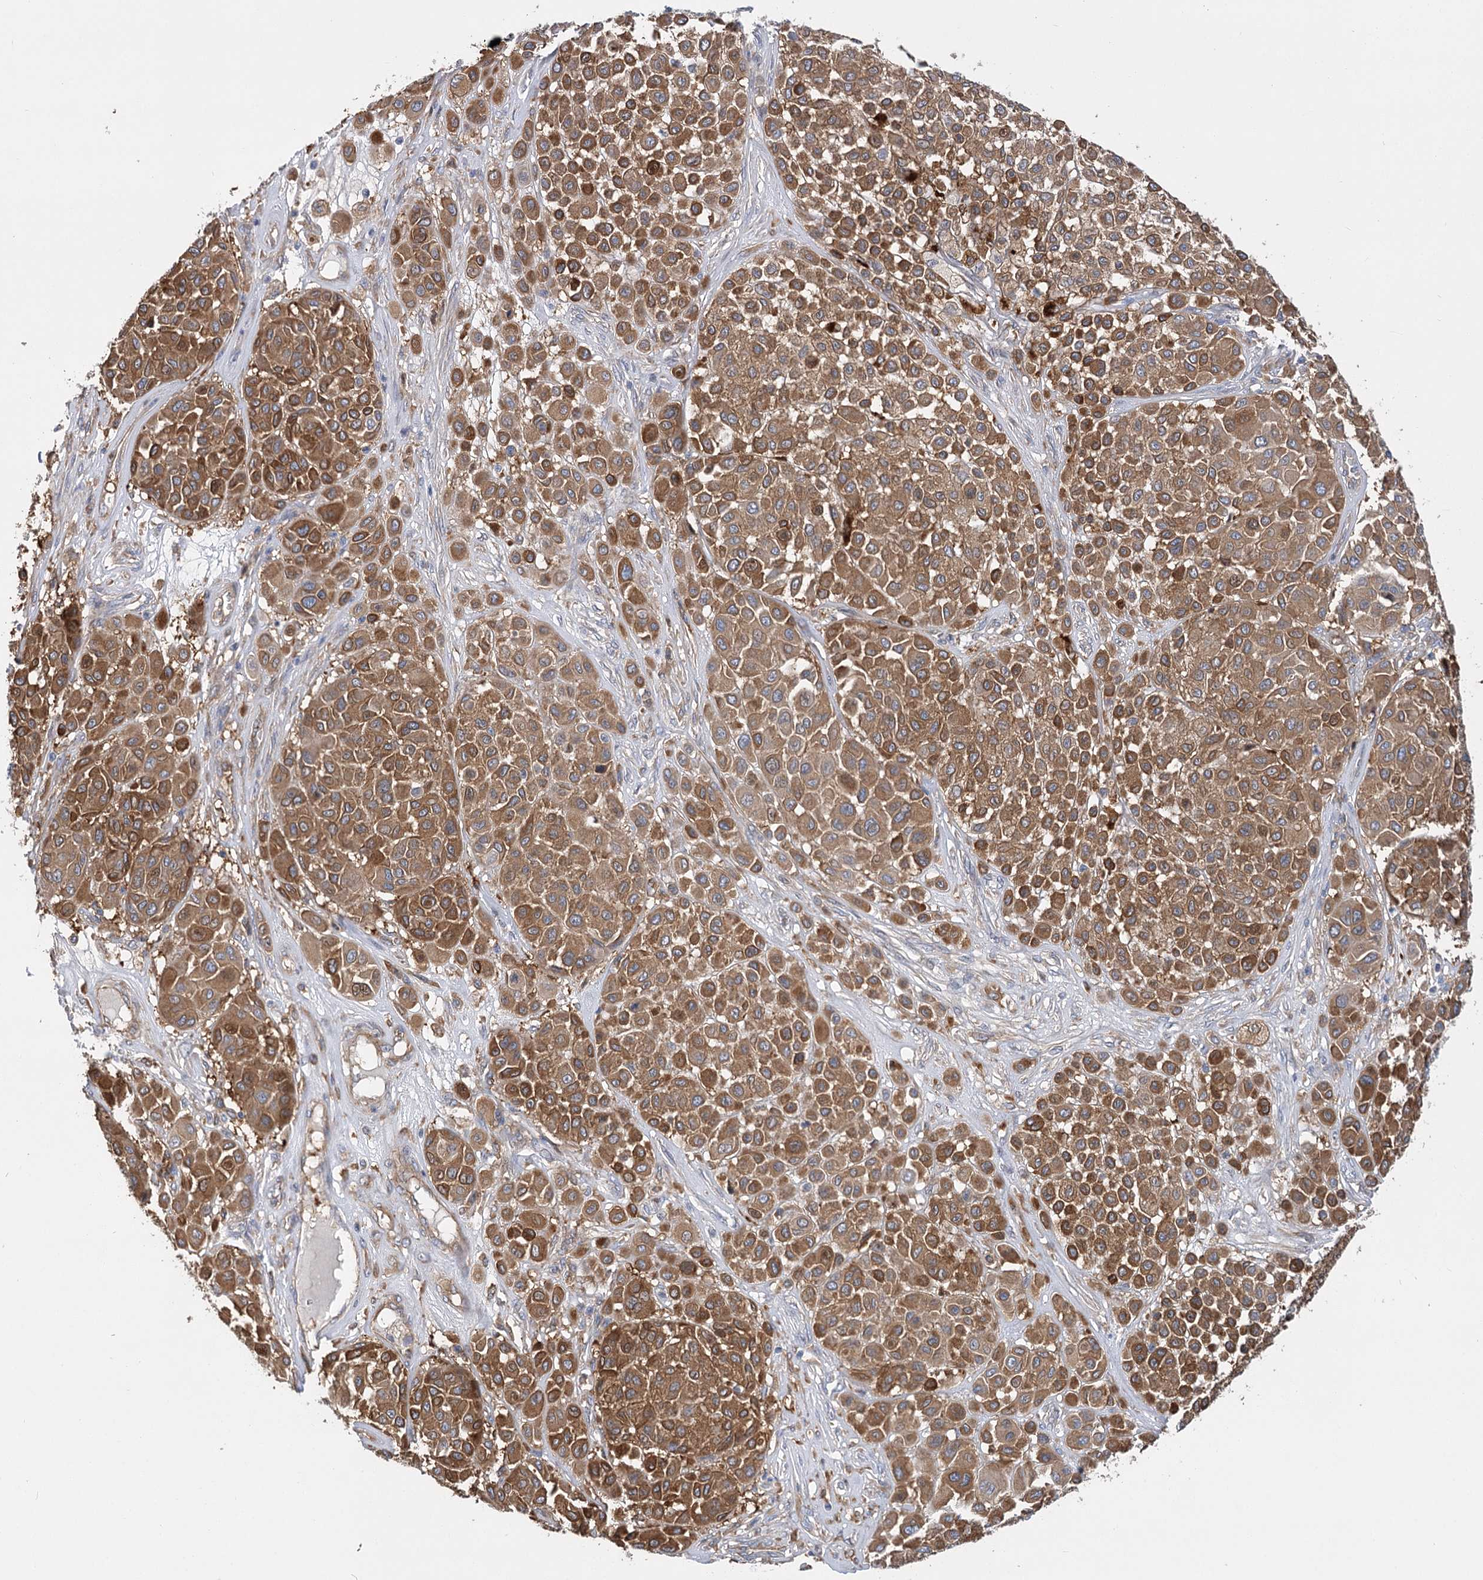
{"staining": {"intensity": "moderate", "quantity": ">75%", "location": "cytoplasmic/membranous"}, "tissue": "melanoma", "cell_type": "Tumor cells", "image_type": "cancer", "snomed": [{"axis": "morphology", "description": "Malignant melanoma, Metastatic site"}, {"axis": "topography", "description": "Soft tissue"}], "caption": "Malignant melanoma (metastatic site) stained with a brown dye demonstrates moderate cytoplasmic/membranous positive expression in approximately >75% of tumor cells.", "gene": "GUSB", "patient": {"sex": "male", "age": 41}}